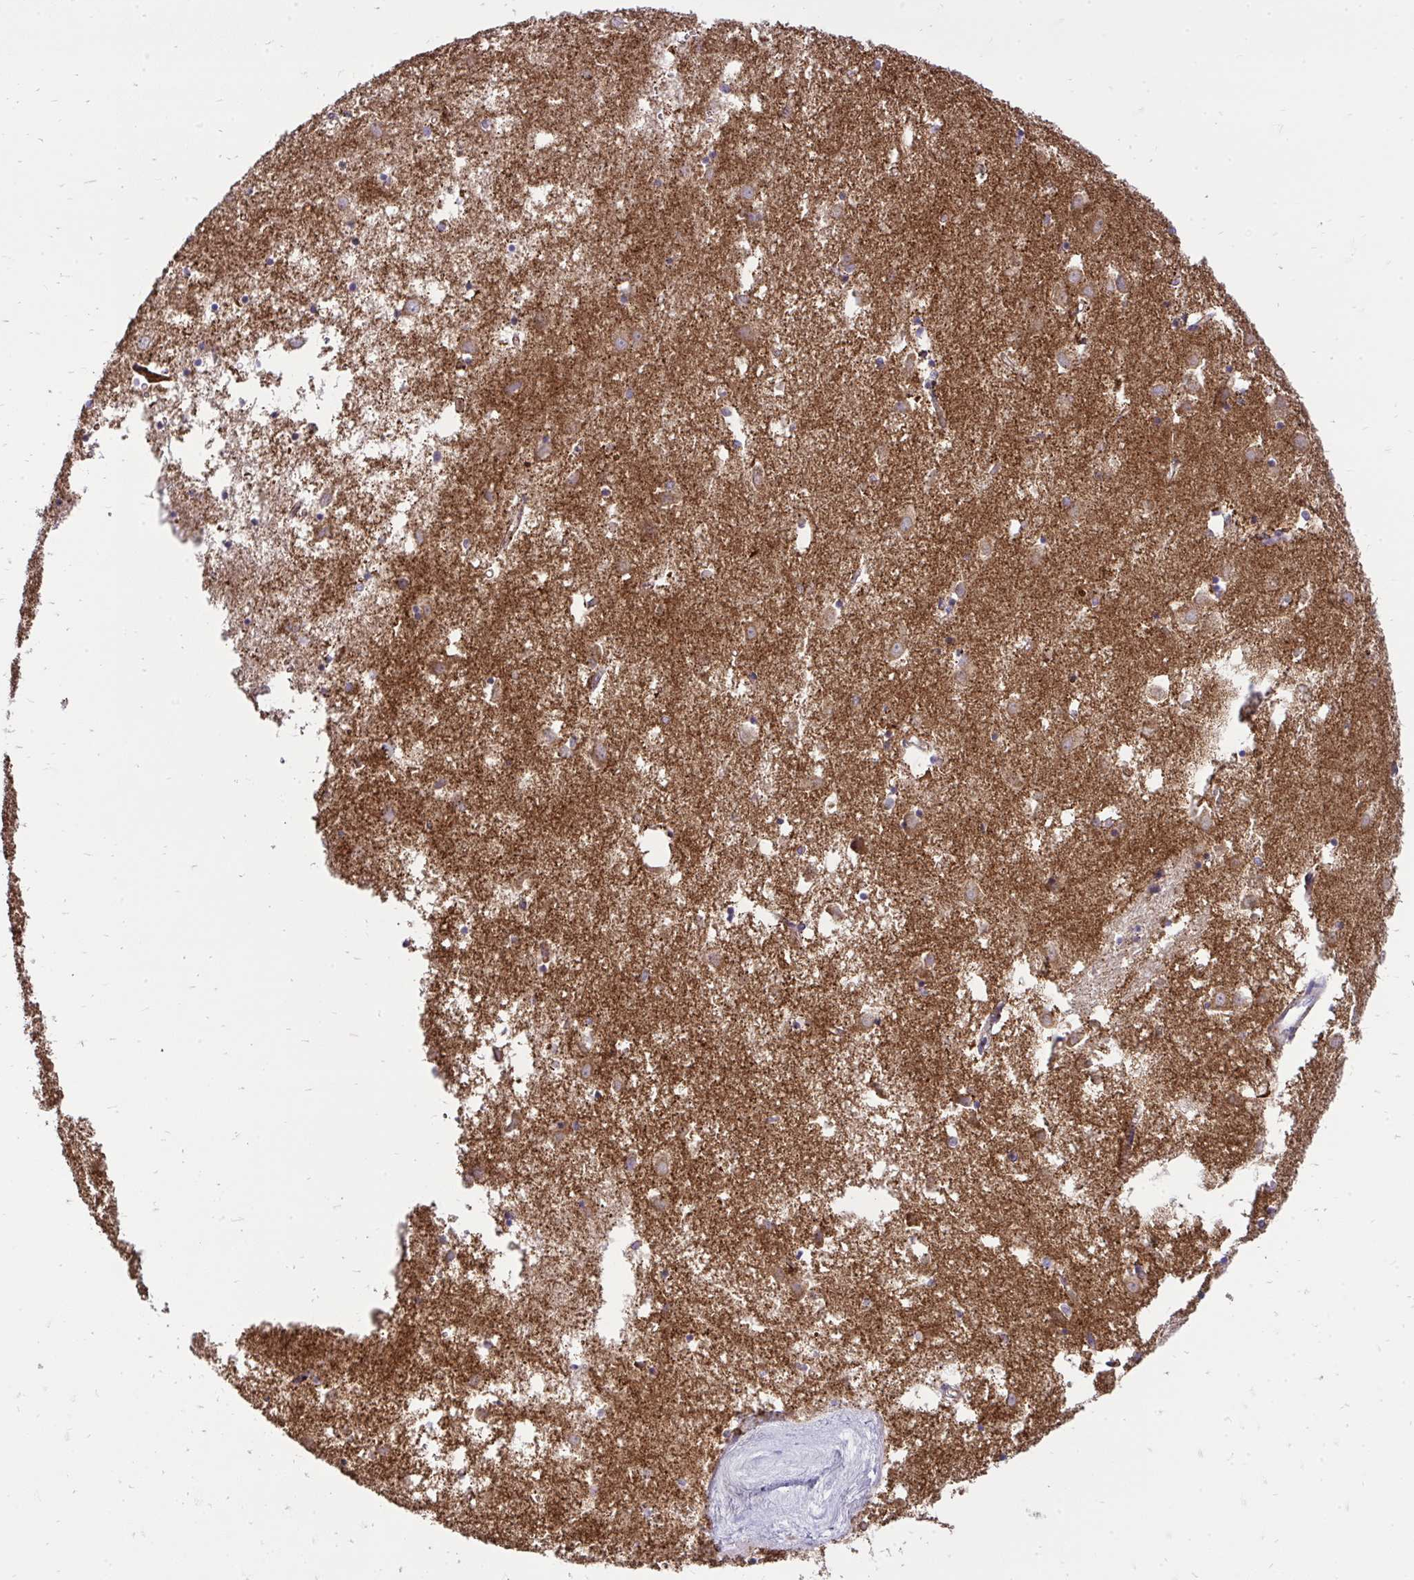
{"staining": {"intensity": "moderate", "quantity": "<25%", "location": "cytoplasmic/membranous"}, "tissue": "caudate", "cell_type": "Glial cells", "image_type": "normal", "snomed": [{"axis": "morphology", "description": "Normal tissue, NOS"}, {"axis": "topography", "description": "Lateral ventricle wall"}], "caption": "DAB immunohistochemical staining of unremarkable caudate displays moderate cytoplasmic/membranous protein staining in approximately <25% of glial cells. Nuclei are stained in blue.", "gene": "SPTBN2", "patient": {"sex": "male", "age": 70}}